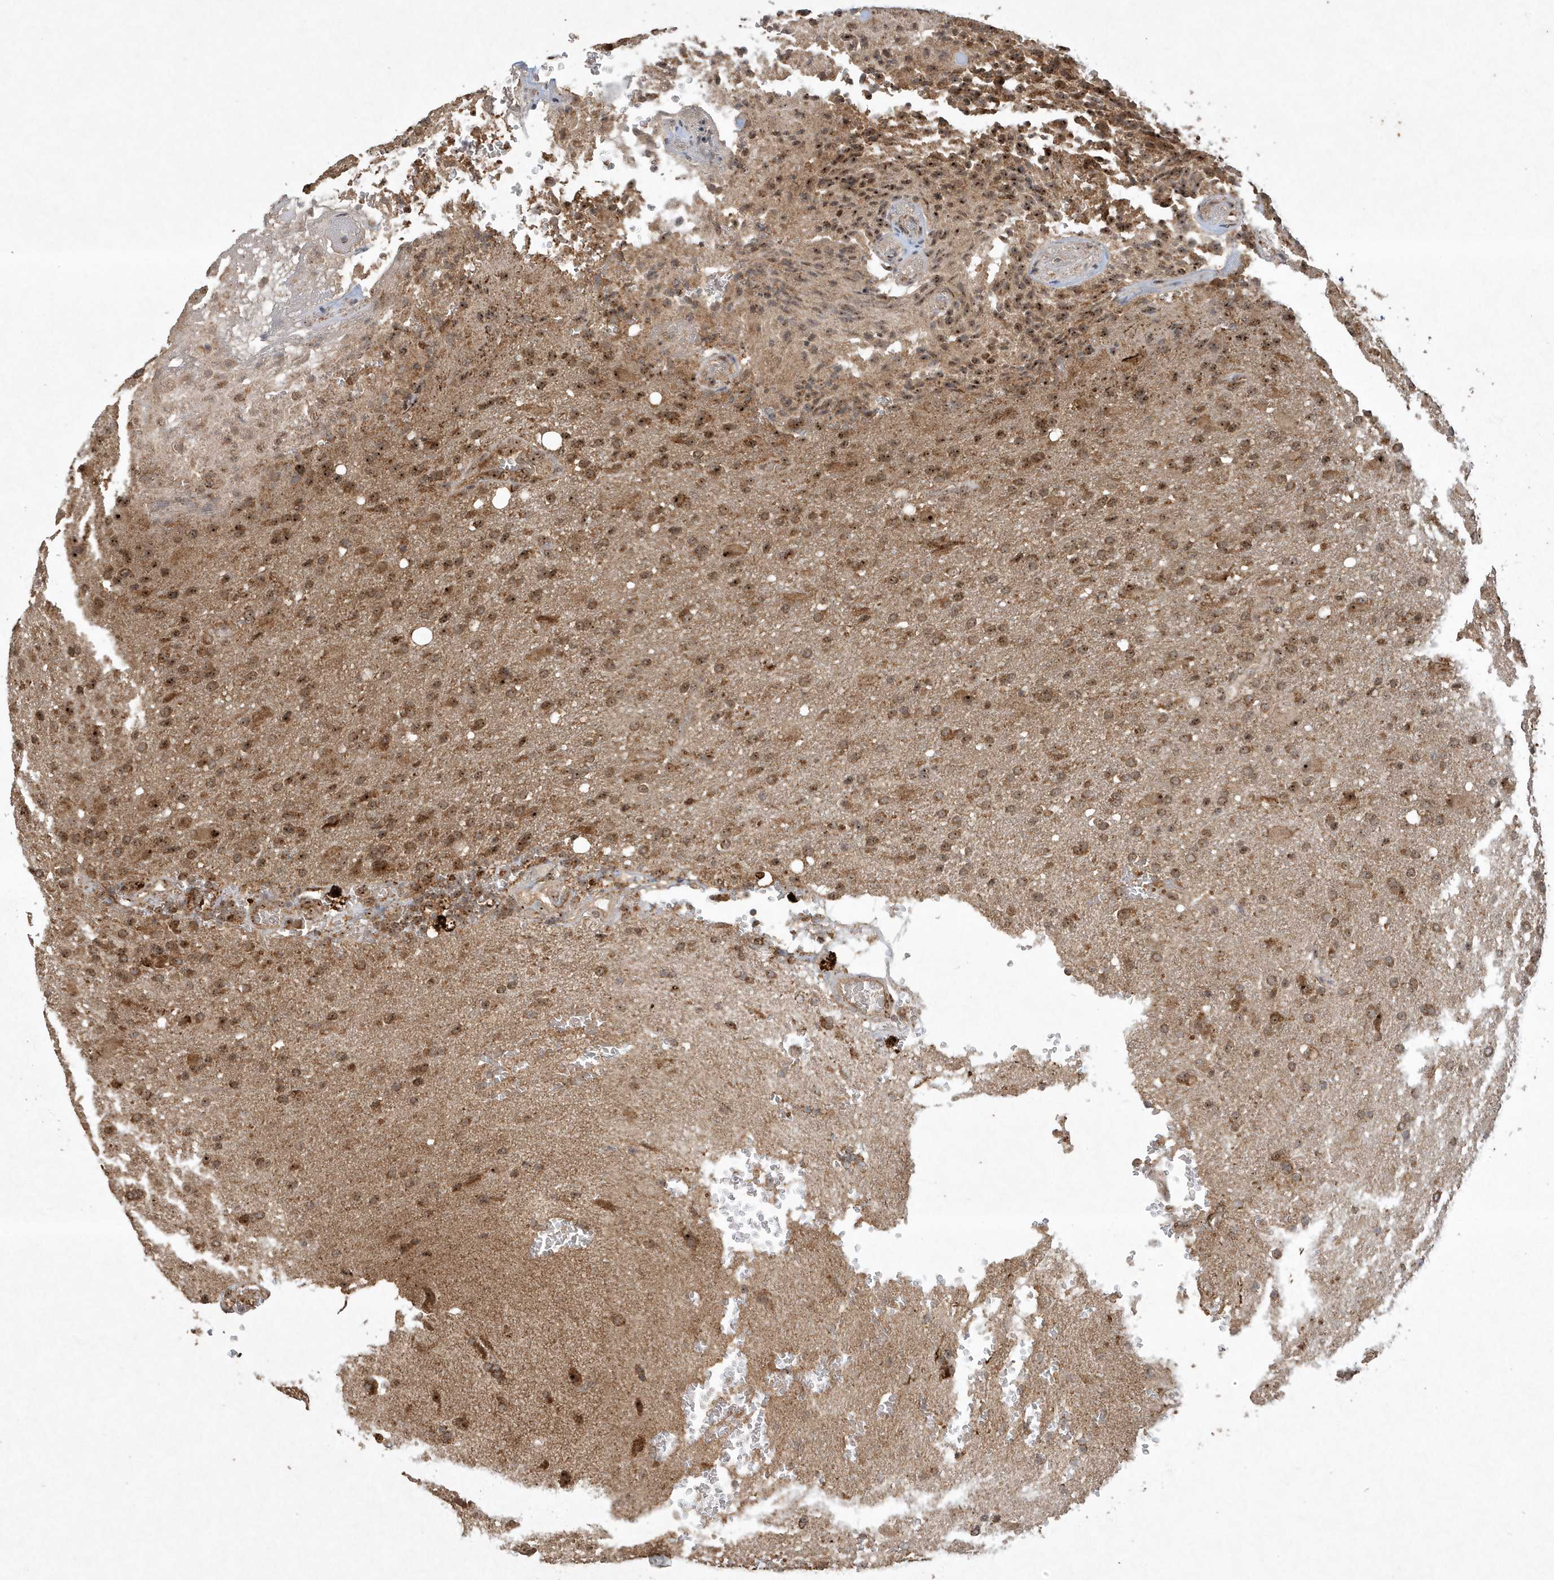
{"staining": {"intensity": "strong", "quantity": ">75%", "location": "cytoplasmic/membranous,nuclear"}, "tissue": "glioma", "cell_type": "Tumor cells", "image_type": "cancer", "snomed": [{"axis": "morphology", "description": "Glioma, malignant, High grade"}, {"axis": "topography", "description": "Brain"}], "caption": "The histopathology image displays immunohistochemical staining of glioma. There is strong cytoplasmic/membranous and nuclear staining is identified in about >75% of tumor cells. (IHC, brightfield microscopy, high magnification).", "gene": "ABCB9", "patient": {"sex": "male", "age": 71}}